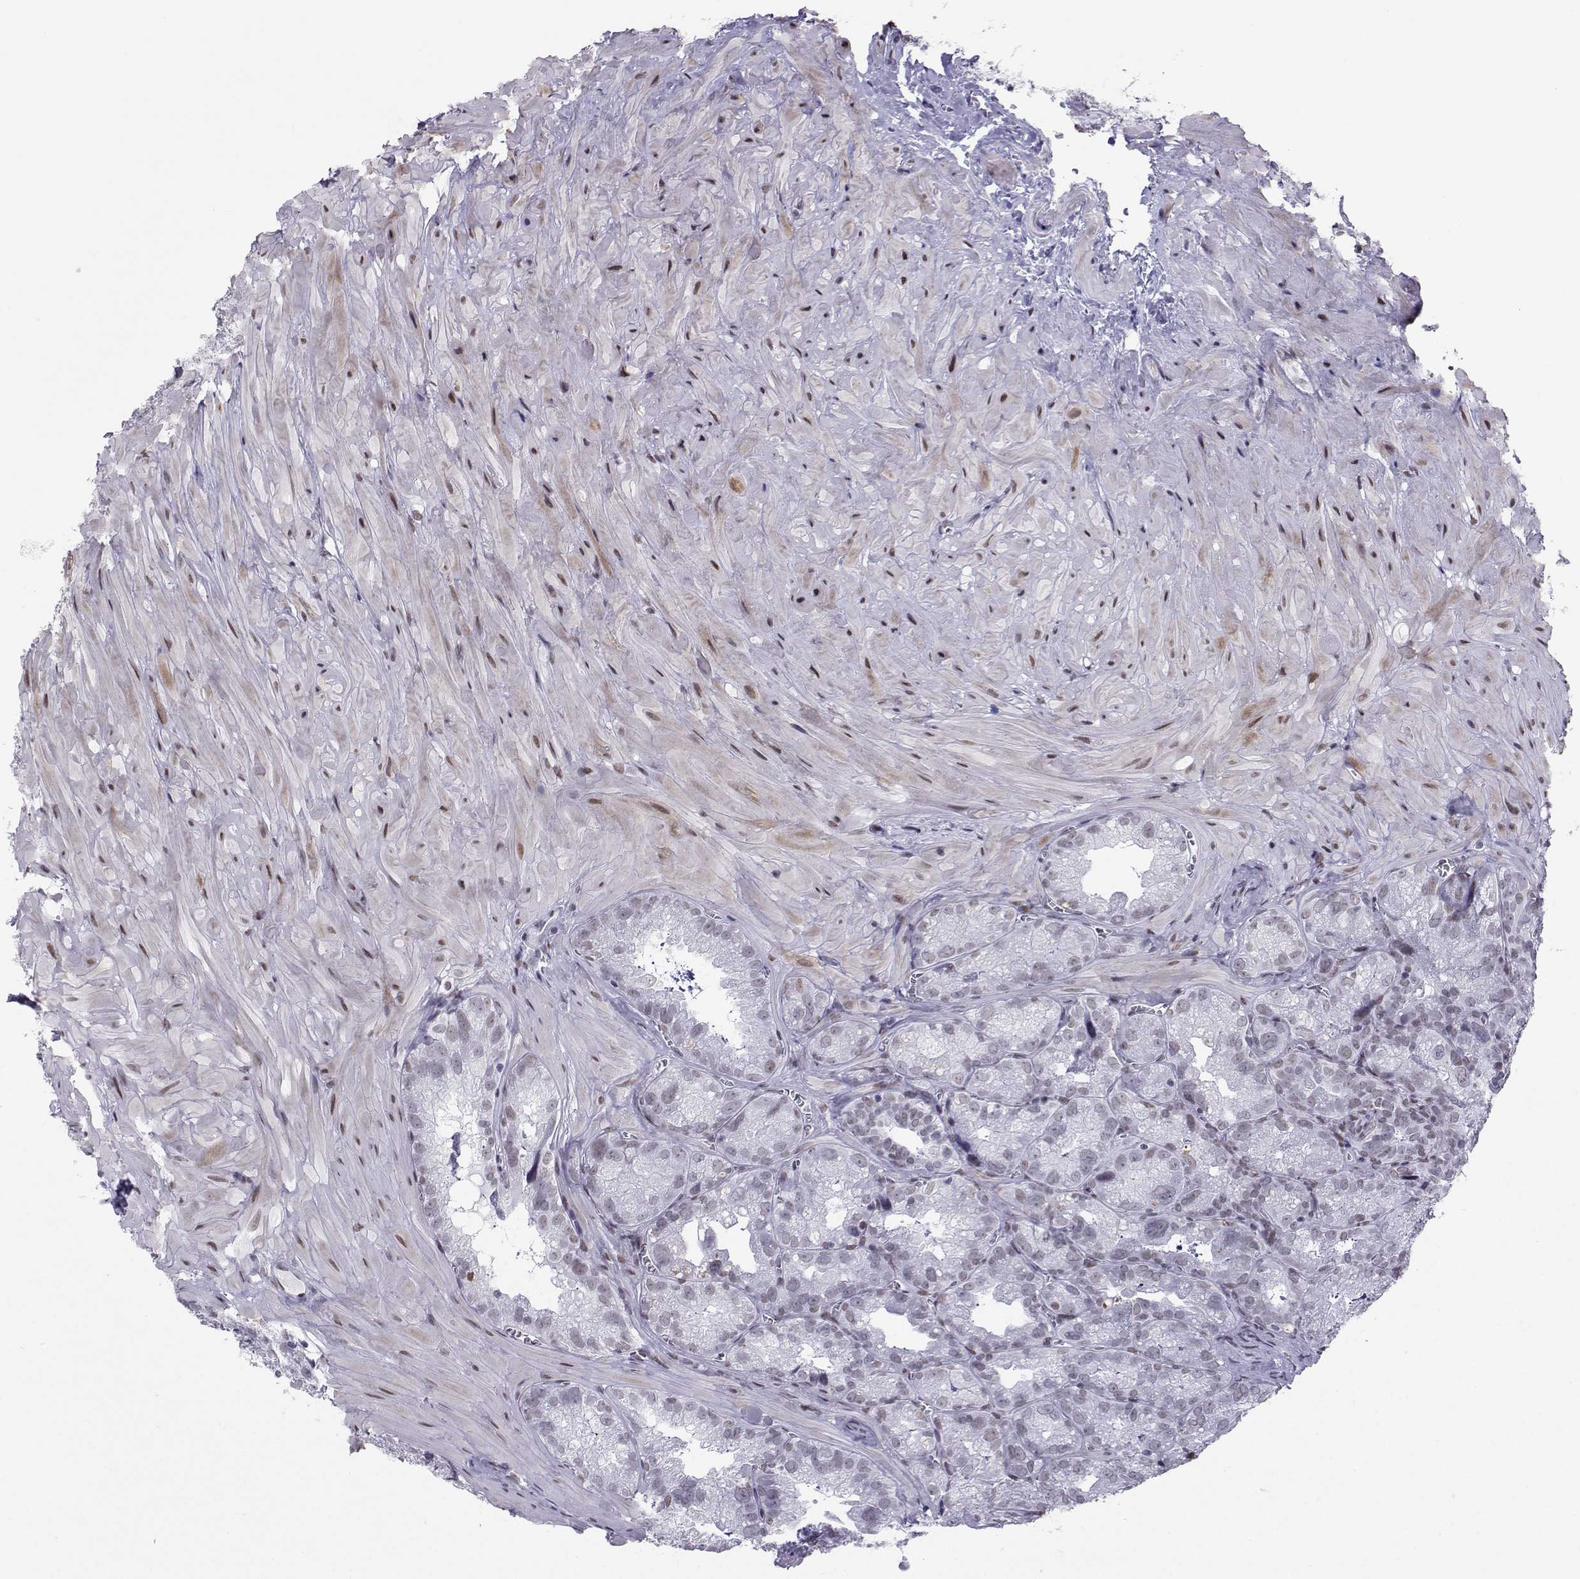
{"staining": {"intensity": "negative", "quantity": "none", "location": "none"}, "tissue": "seminal vesicle", "cell_type": "Glandular cells", "image_type": "normal", "snomed": [{"axis": "morphology", "description": "Normal tissue, NOS"}, {"axis": "topography", "description": "Seminal veicle"}], "caption": "This is an immunohistochemistry image of unremarkable seminal vesicle. There is no positivity in glandular cells.", "gene": "LORICRIN", "patient": {"sex": "male", "age": 57}}